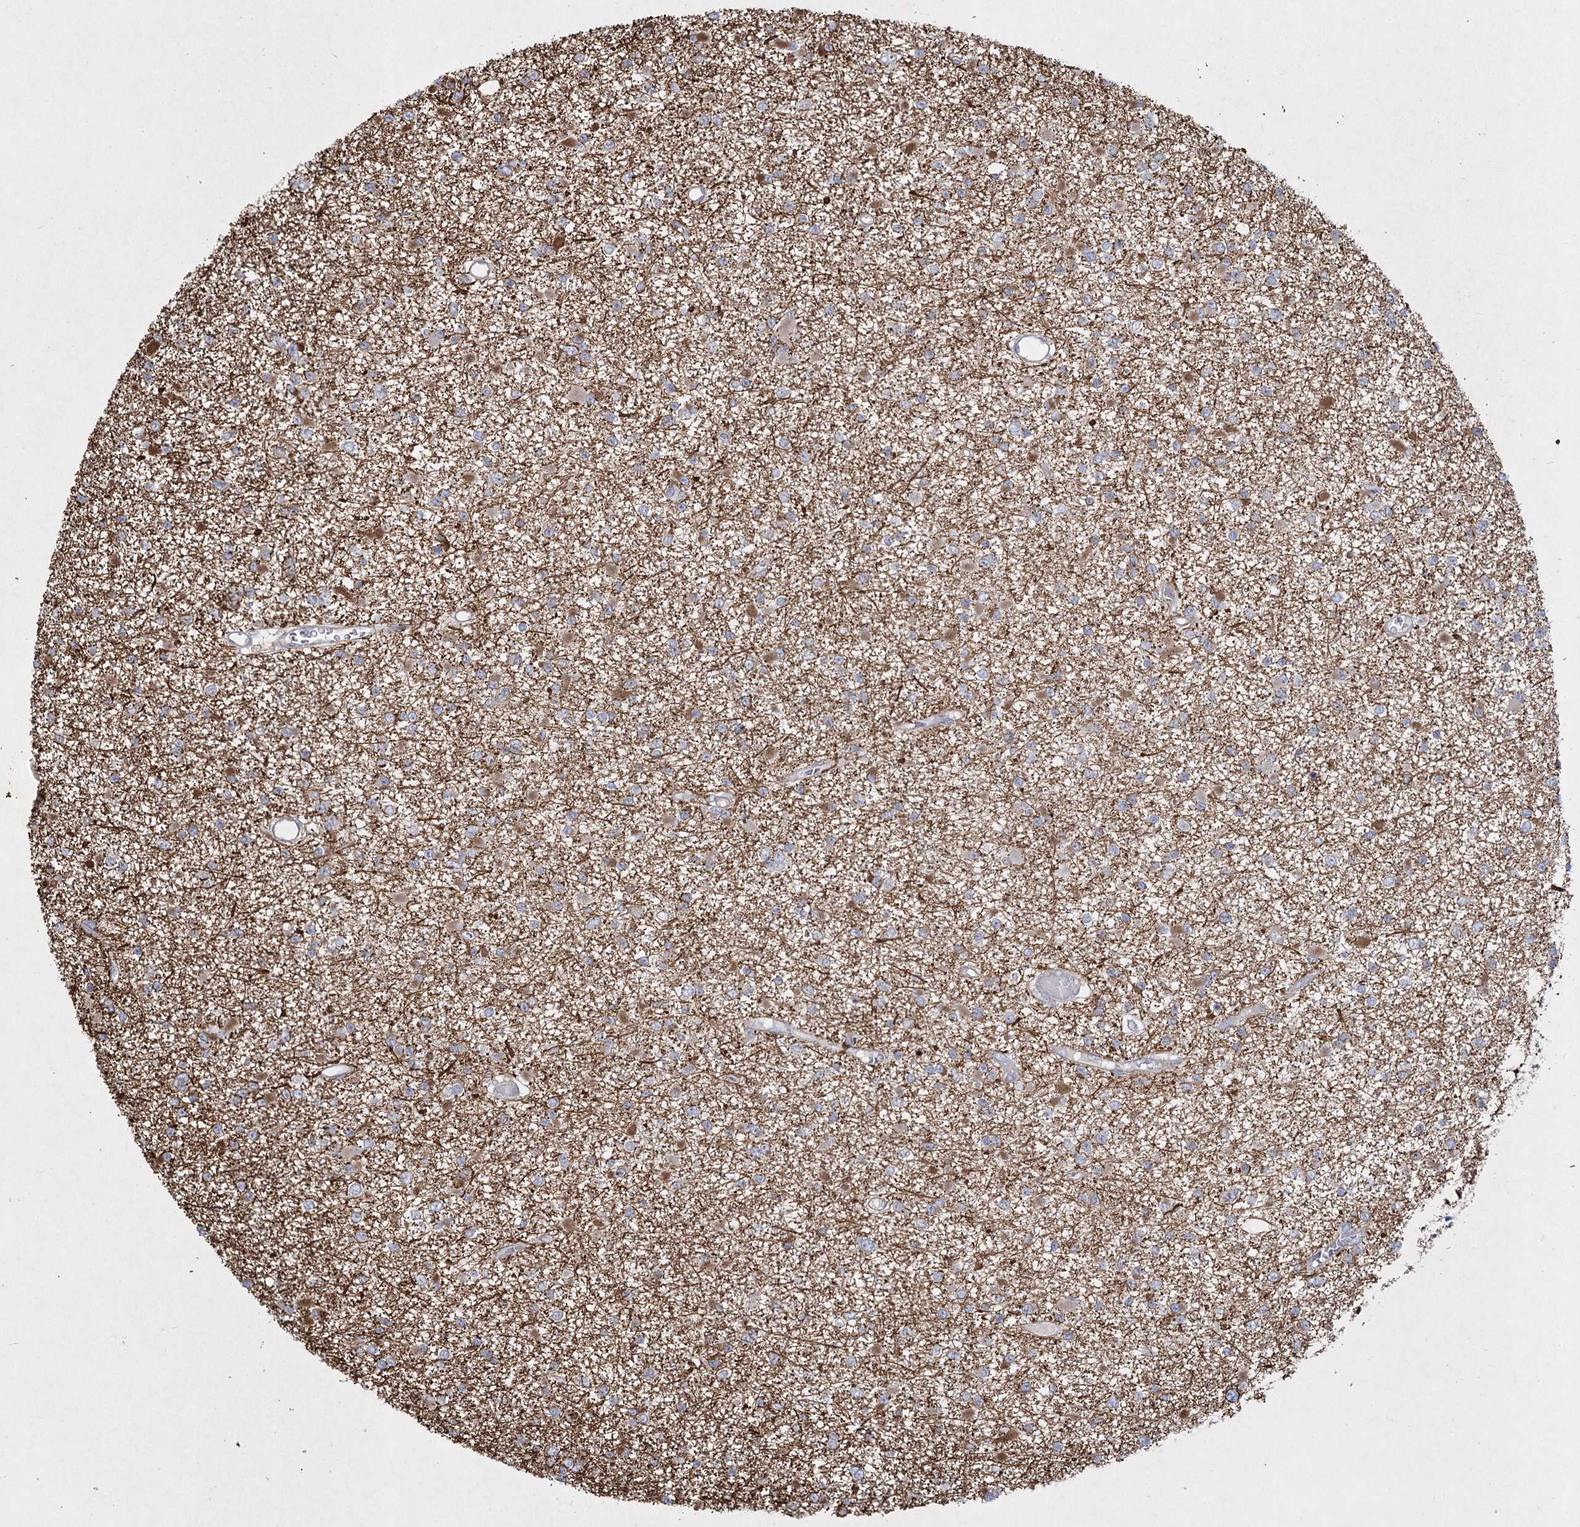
{"staining": {"intensity": "negative", "quantity": "none", "location": "none"}, "tissue": "glioma", "cell_type": "Tumor cells", "image_type": "cancer", "snomed": [{"axis": "morphology", "description": "Glioma, malignant, Low grade"}, {"axis": "topography", "description": "Brain"}], "caption": "A photomicrograph of malignant low-grade glioma stained for a protein demonstrates no brown staining in tumor cells.", "gene": "SH3TC1", "patient": {"sex": "female", "age": 22}}